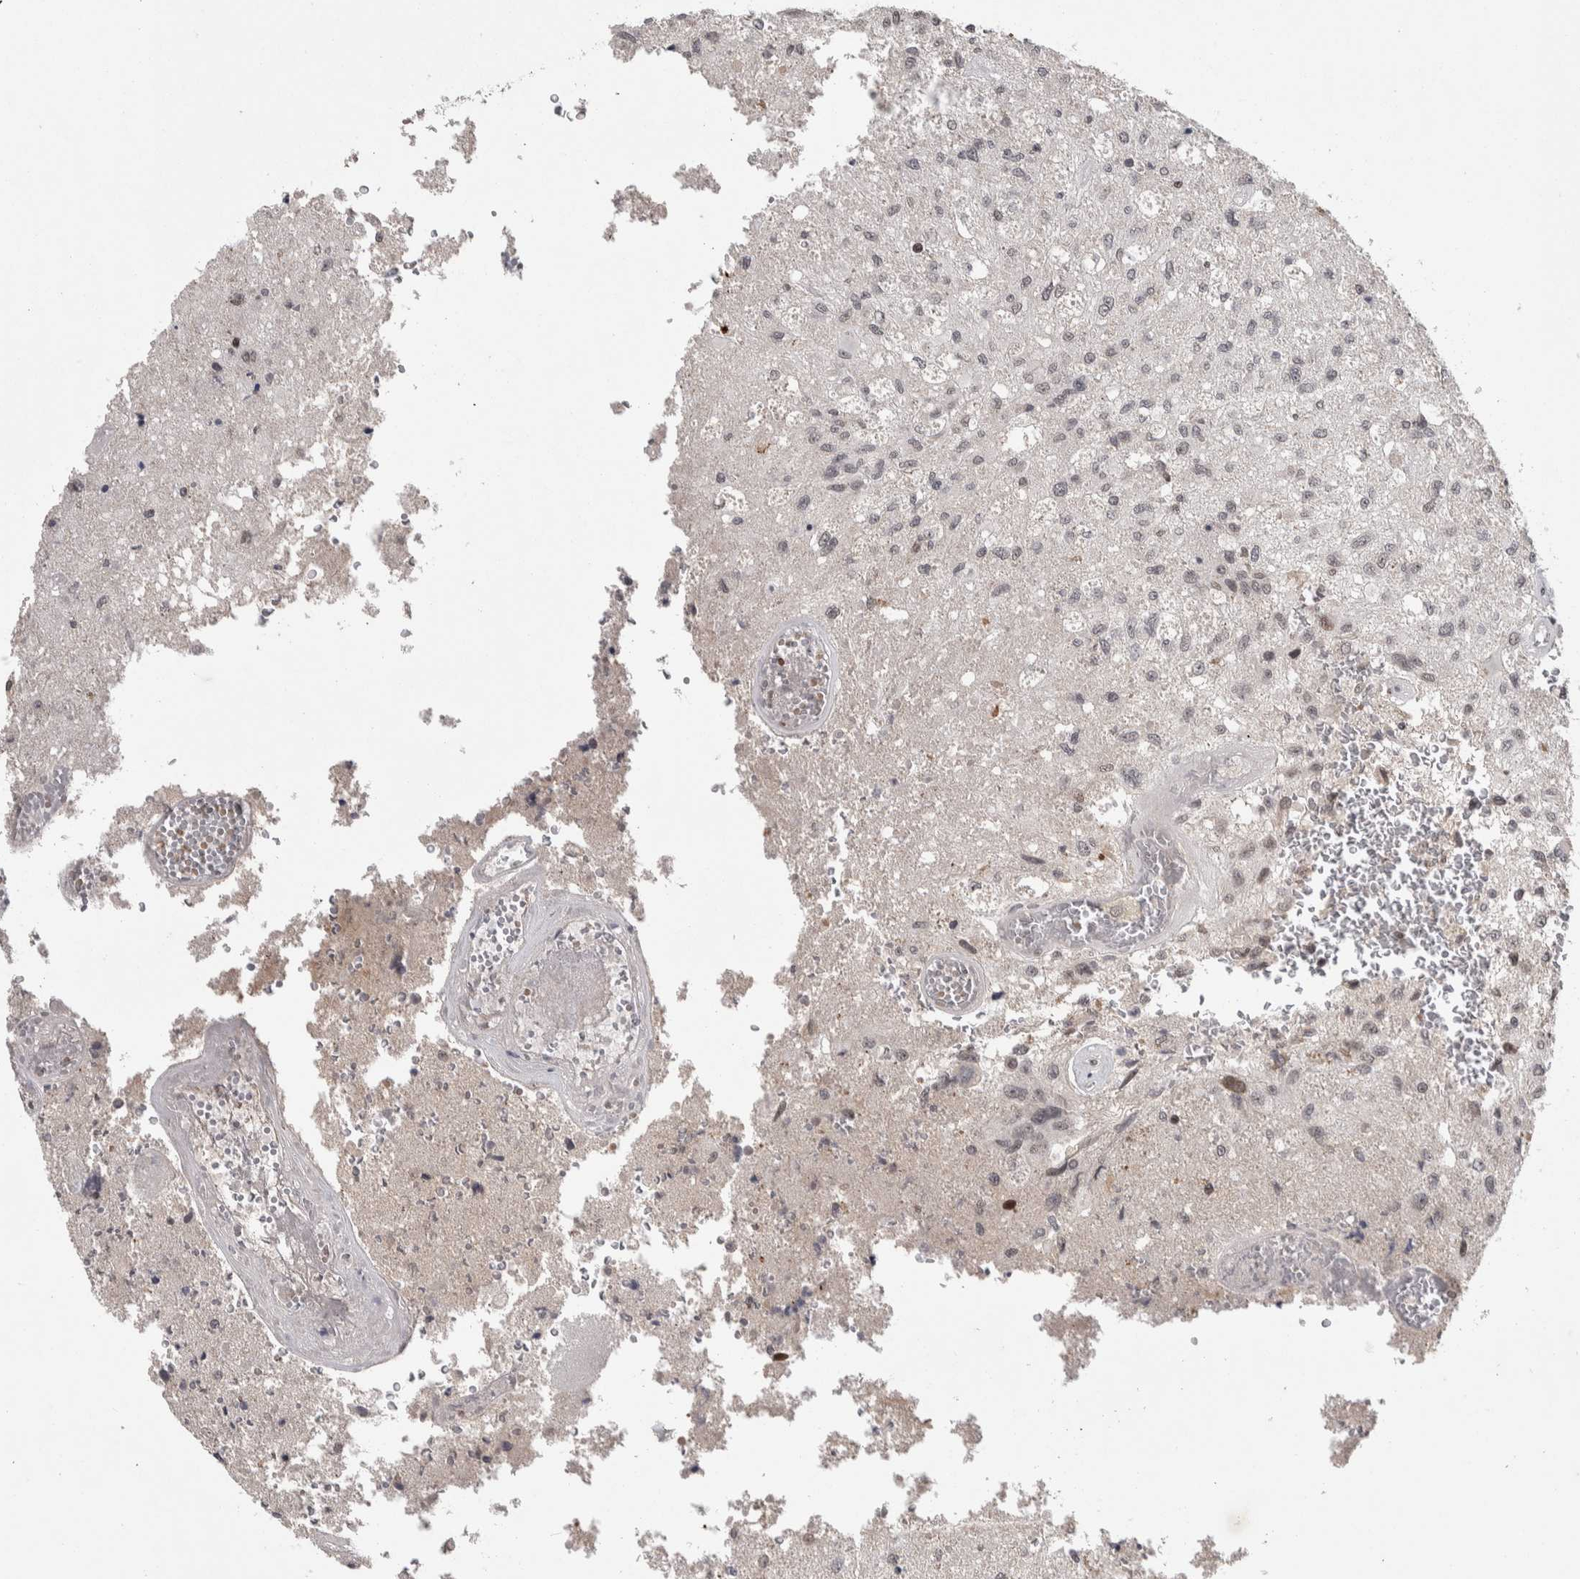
{"staining": {"intensity": "negative", "quantity": "none", "location": "none"}, "tissue": "glioma", "cell_type": "Tumor cells", "image_type": "cancer", "snomed": [{"axis": "morphology", "description": "Normal tissue, NOS"}, {"axis": "morphology", "description": "Glioma, malignant, High grade"}, {"axis": "topography", "description": "Cerebral cortex"}], "caption": "Image shows no protein positivity in tumor cells of glioma tissue.", "gene": "ZNF592", "patient": {"sex": "male", "age": 77}}